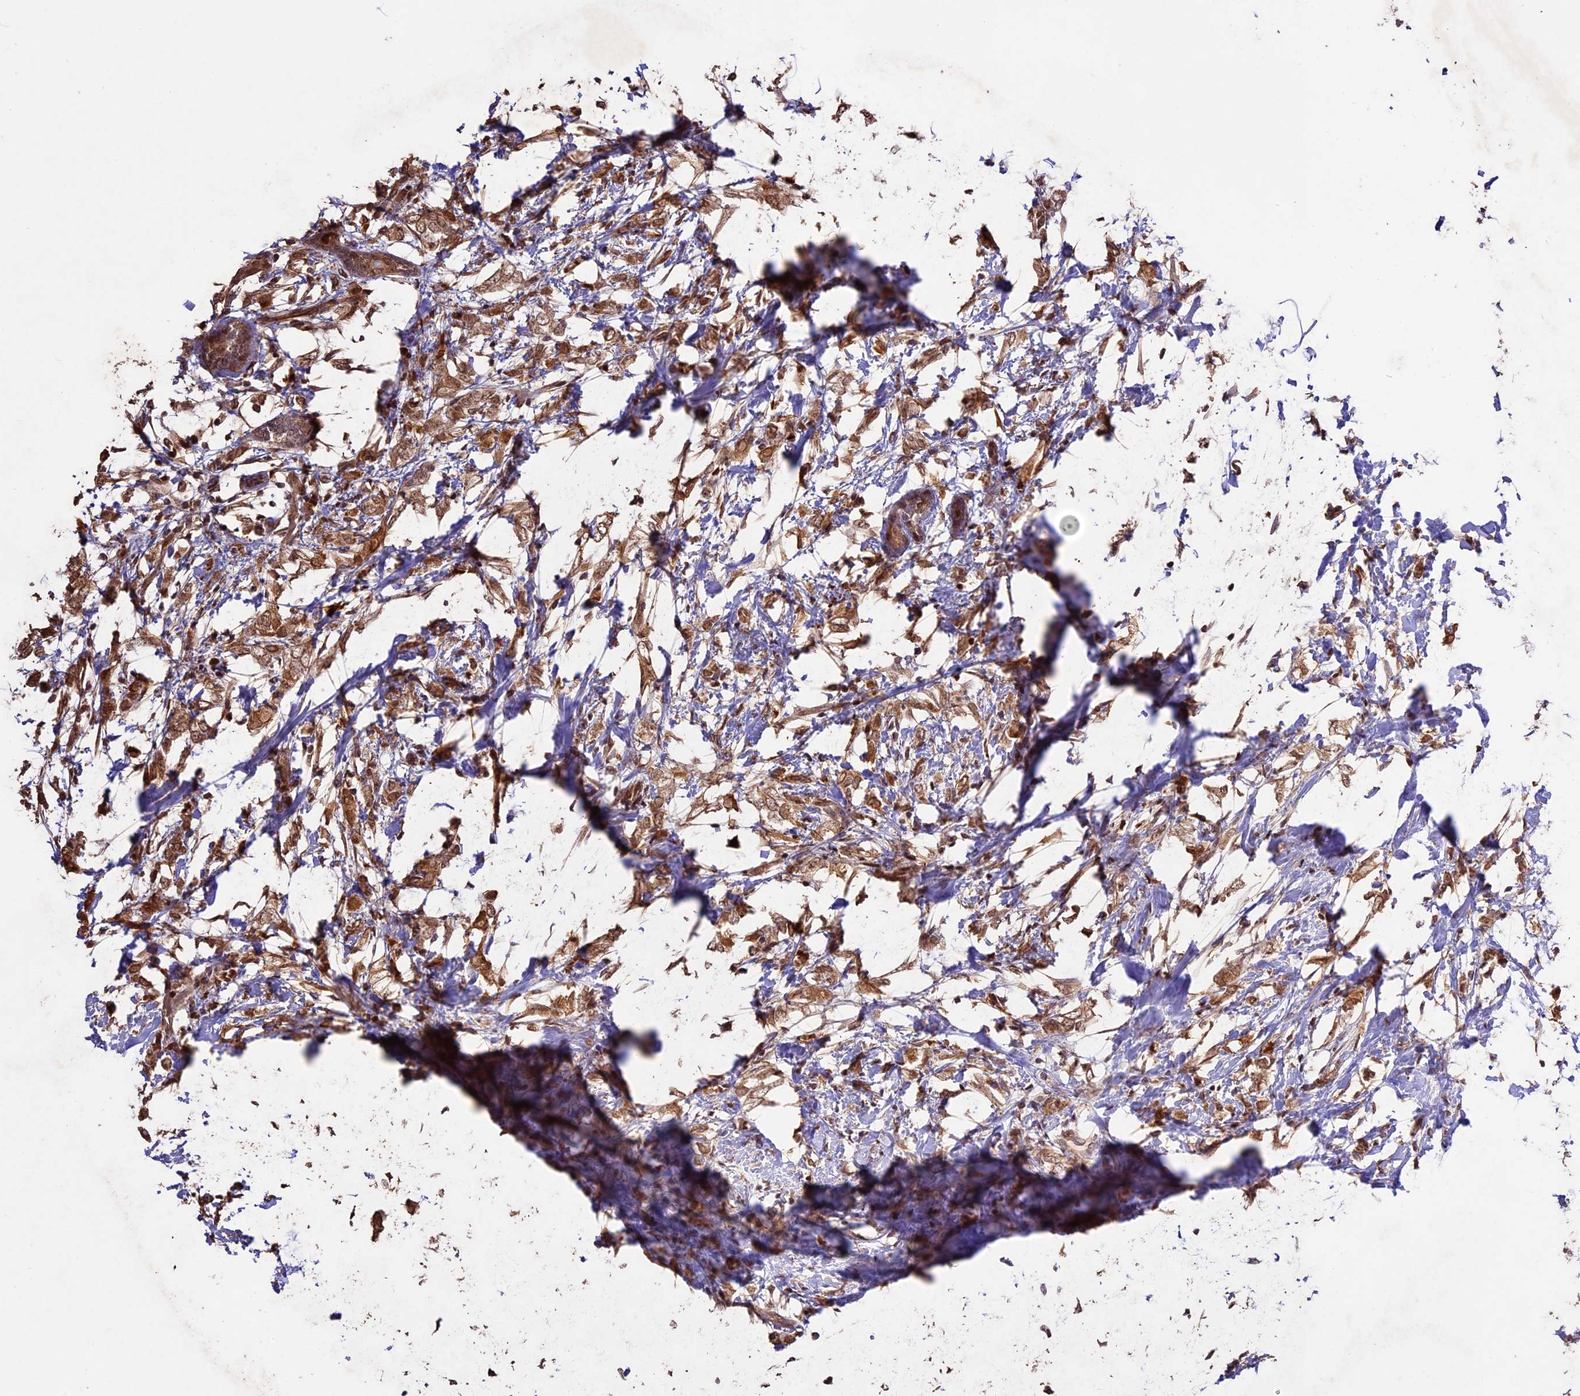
{"staining": {"intensity": "moderate", "quantity": ">75%", "location": "cytoplasmic/membranous,nuclear"}, "tissue": "breast cancer", "cell_type": "Tumor cells", "image_type": "cancer", "snomed": [{"axis": "morphology", "description": "Normal tissue, NOS"}, {"axis": "morphology", "description": "Lobular carcinoma"}, {"axis": "topography", "description": "Breast"}], "caption": "Breast cancer stained for a protein demonstrates moderate cytoplasmic/membranous and nuclear positivity in tumor cells.", "gene": "CDKN2AIP", "patient": {"sex": "female", "age": 47}}